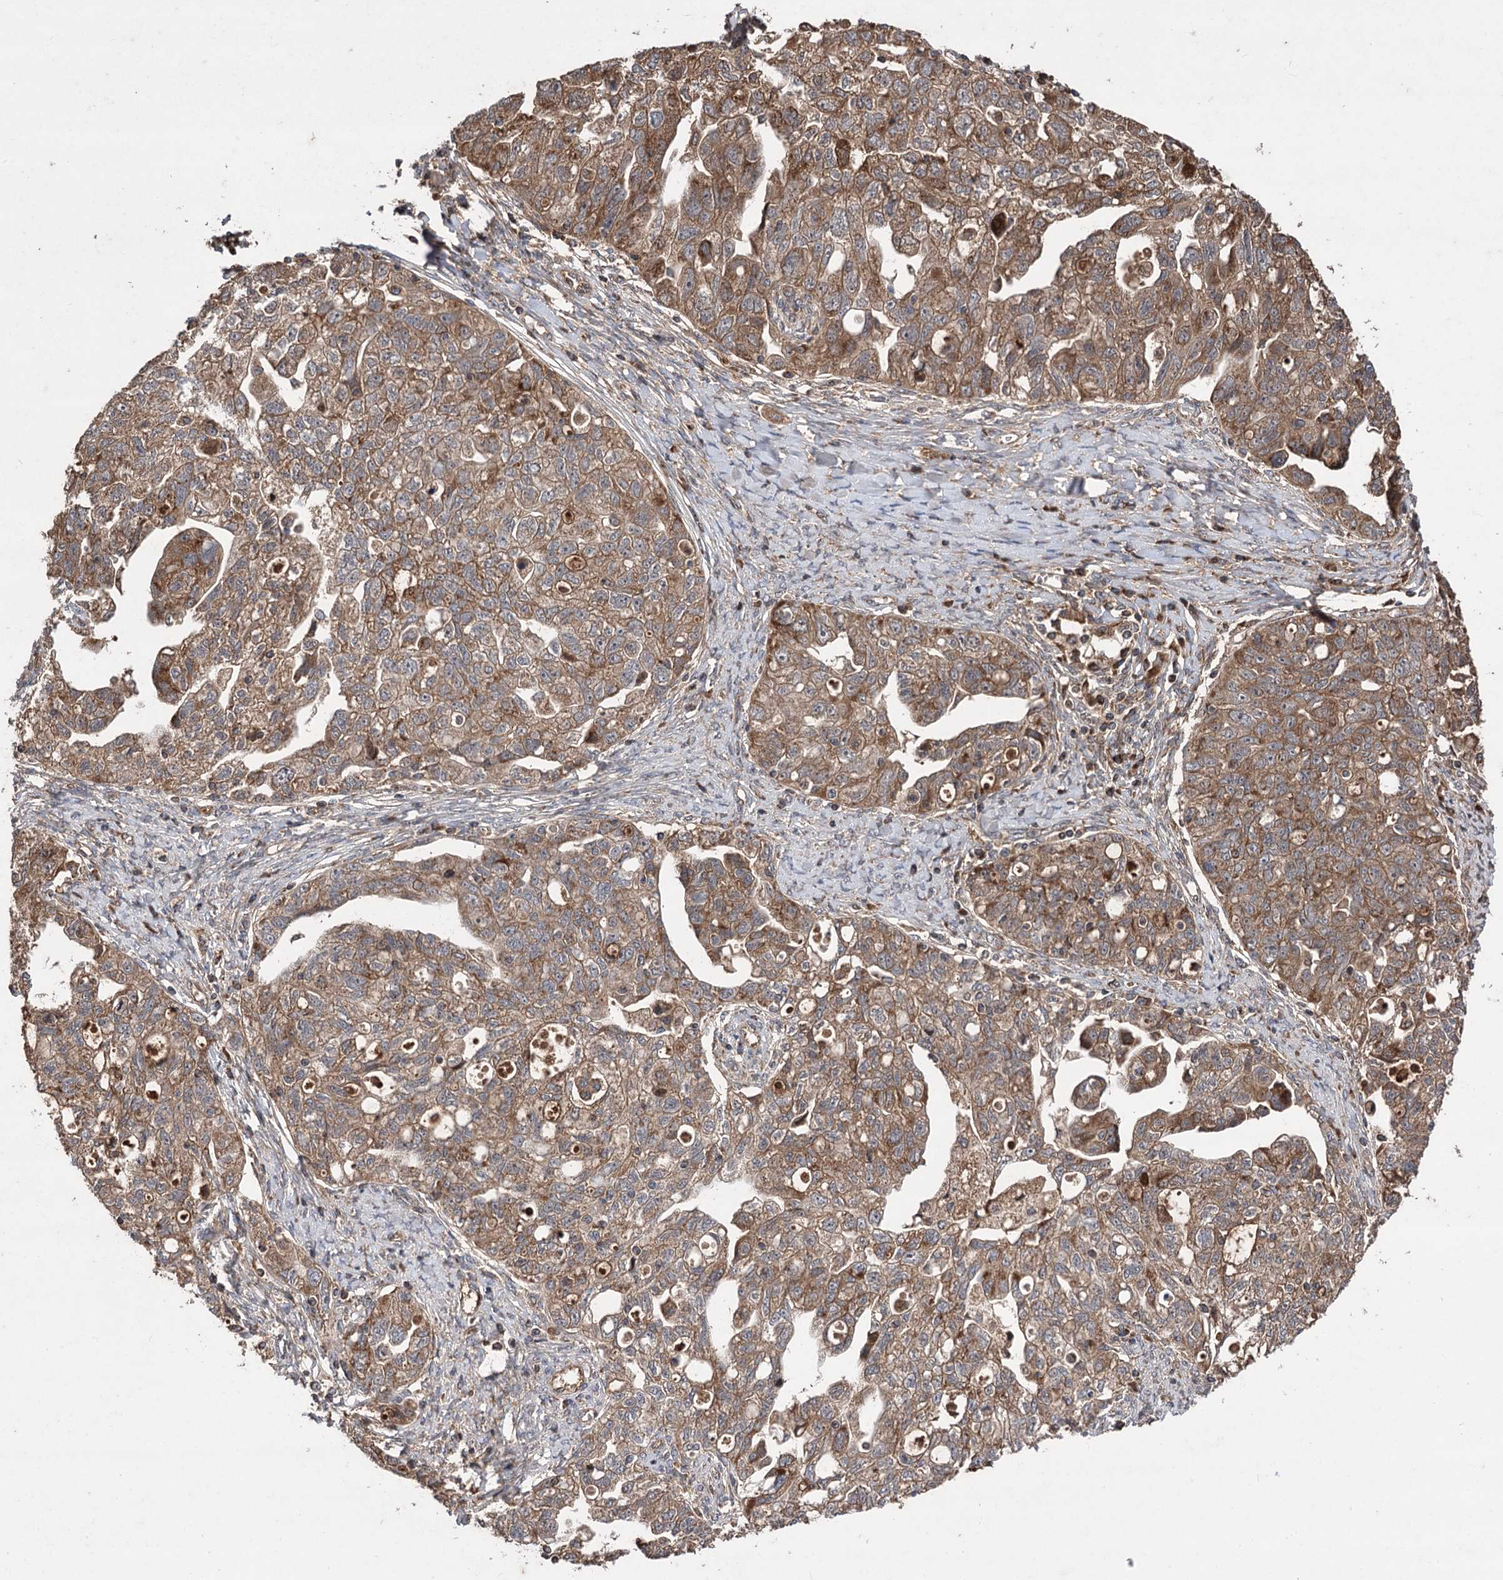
{"staining": {"intensity": "strong", "quantity": ">75%", "location": "cytoplasmic/membranous"}, "tissue": "ovarian cancer", "cell_type": "Tumor cells", "image_type": "cancer", "snomed": [{"axis": "morphology", "description": "Carcinoma, NOS"}, {"axis": "morphology", "description": "Cystadenocarcinoma, serous, NOS"}, {"axis": "topography", "description": "Ovary"}], "caption": "Strong cytoplasmic/membranous protein expression is identified in approximately >75% of tumor cells in serous cystadenocarcinoma (ovarian).", "gene": "RASSF3", "patient": {"sex": "female", "age": 69}}